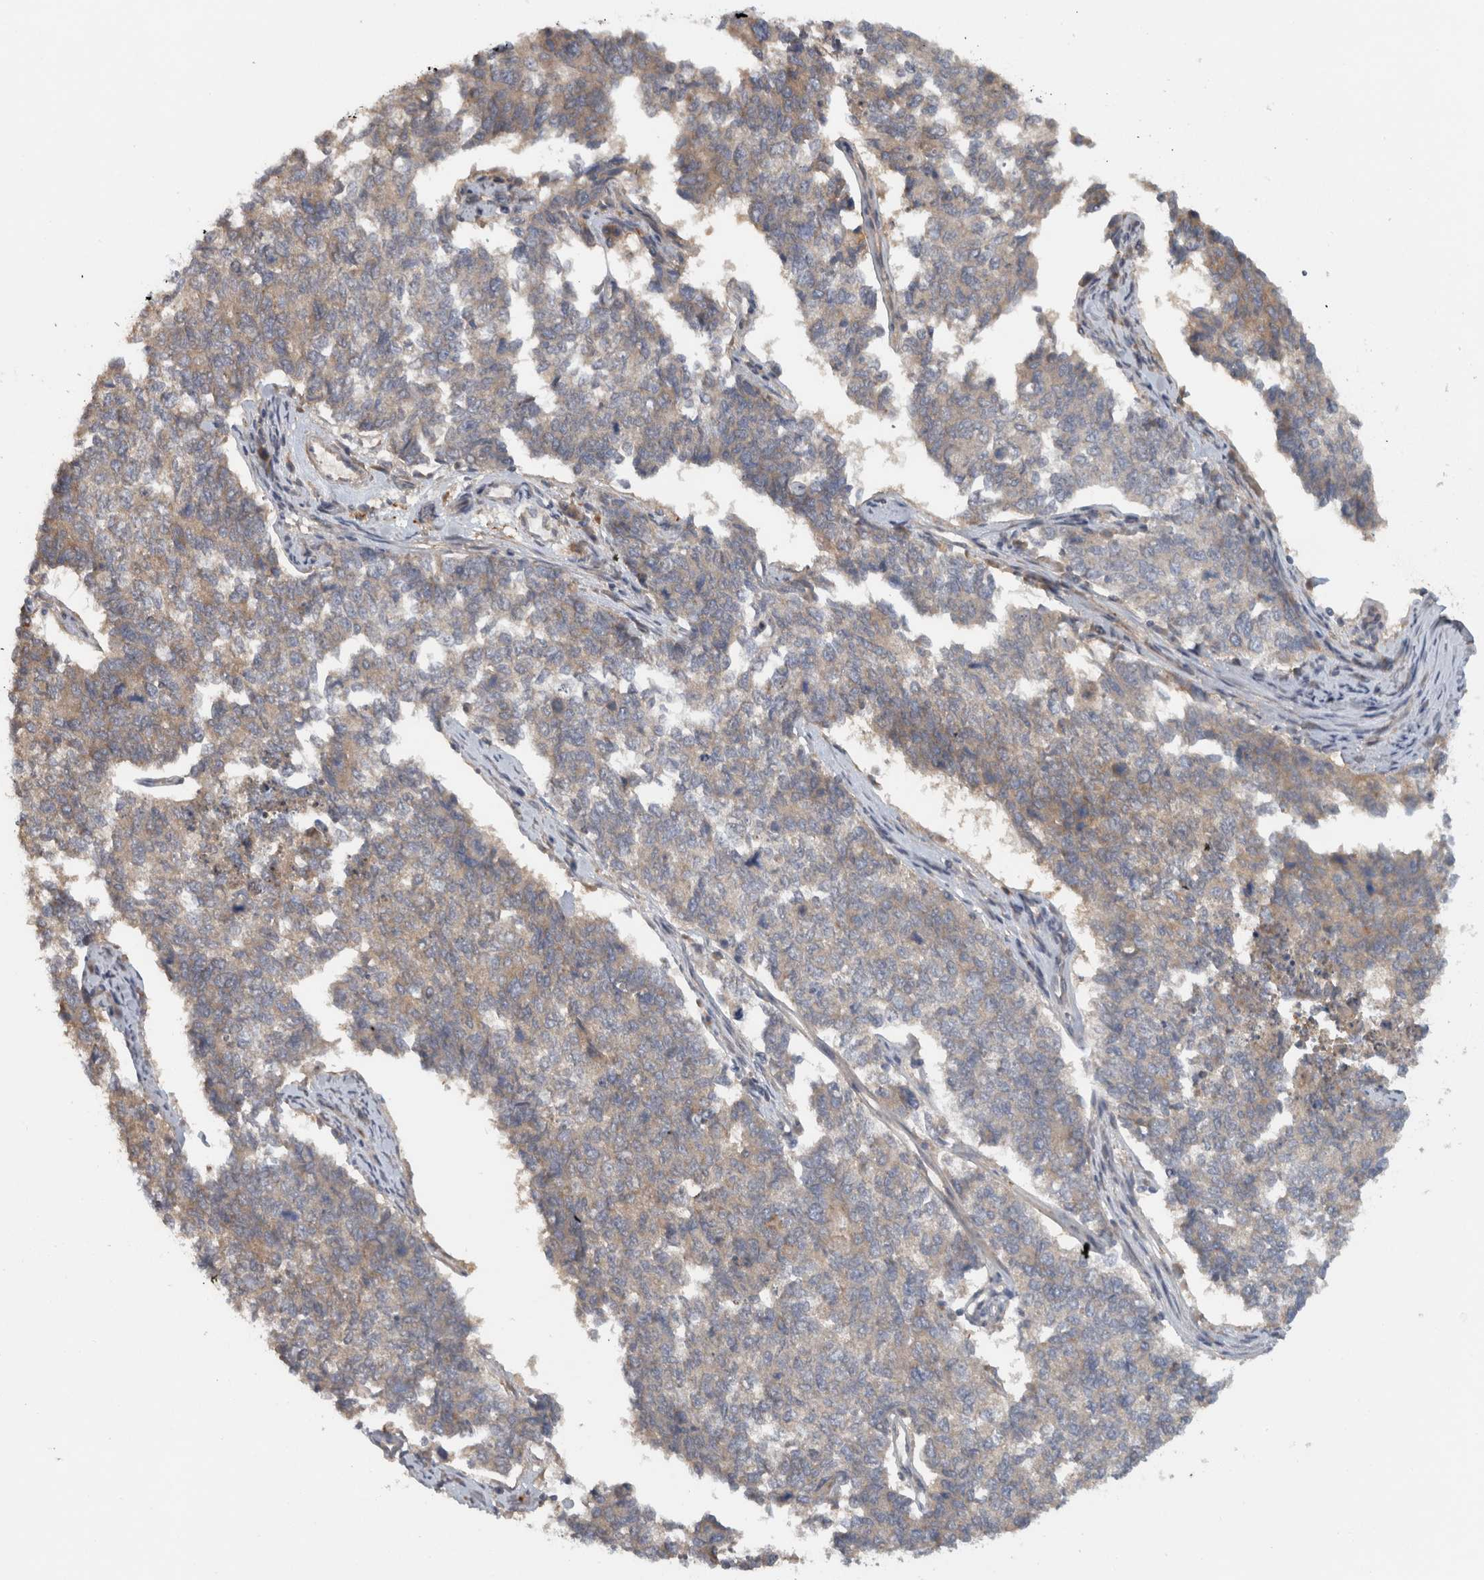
{"staining": {"intensity": "weak", "quantity": ">75%", "location": "cytoplasmic/membranous"}, "tissue": "cervical cancer", "cell_type": "Tumor cells", "image_type": "cancer", "snomed": [{"axis": "morphology", "description": "Squamous cell carcinoma, NOS"}, {"axis": "topography", "description": "Cervix"}], "caption": "A brown stain highlights weak cytoplasmic/membranous expression of a protein in human squamous cell carcinoma (cervical) tumor cells.", "gene": "VEPH1", "patient": {"sex": "female", "age": 63}}